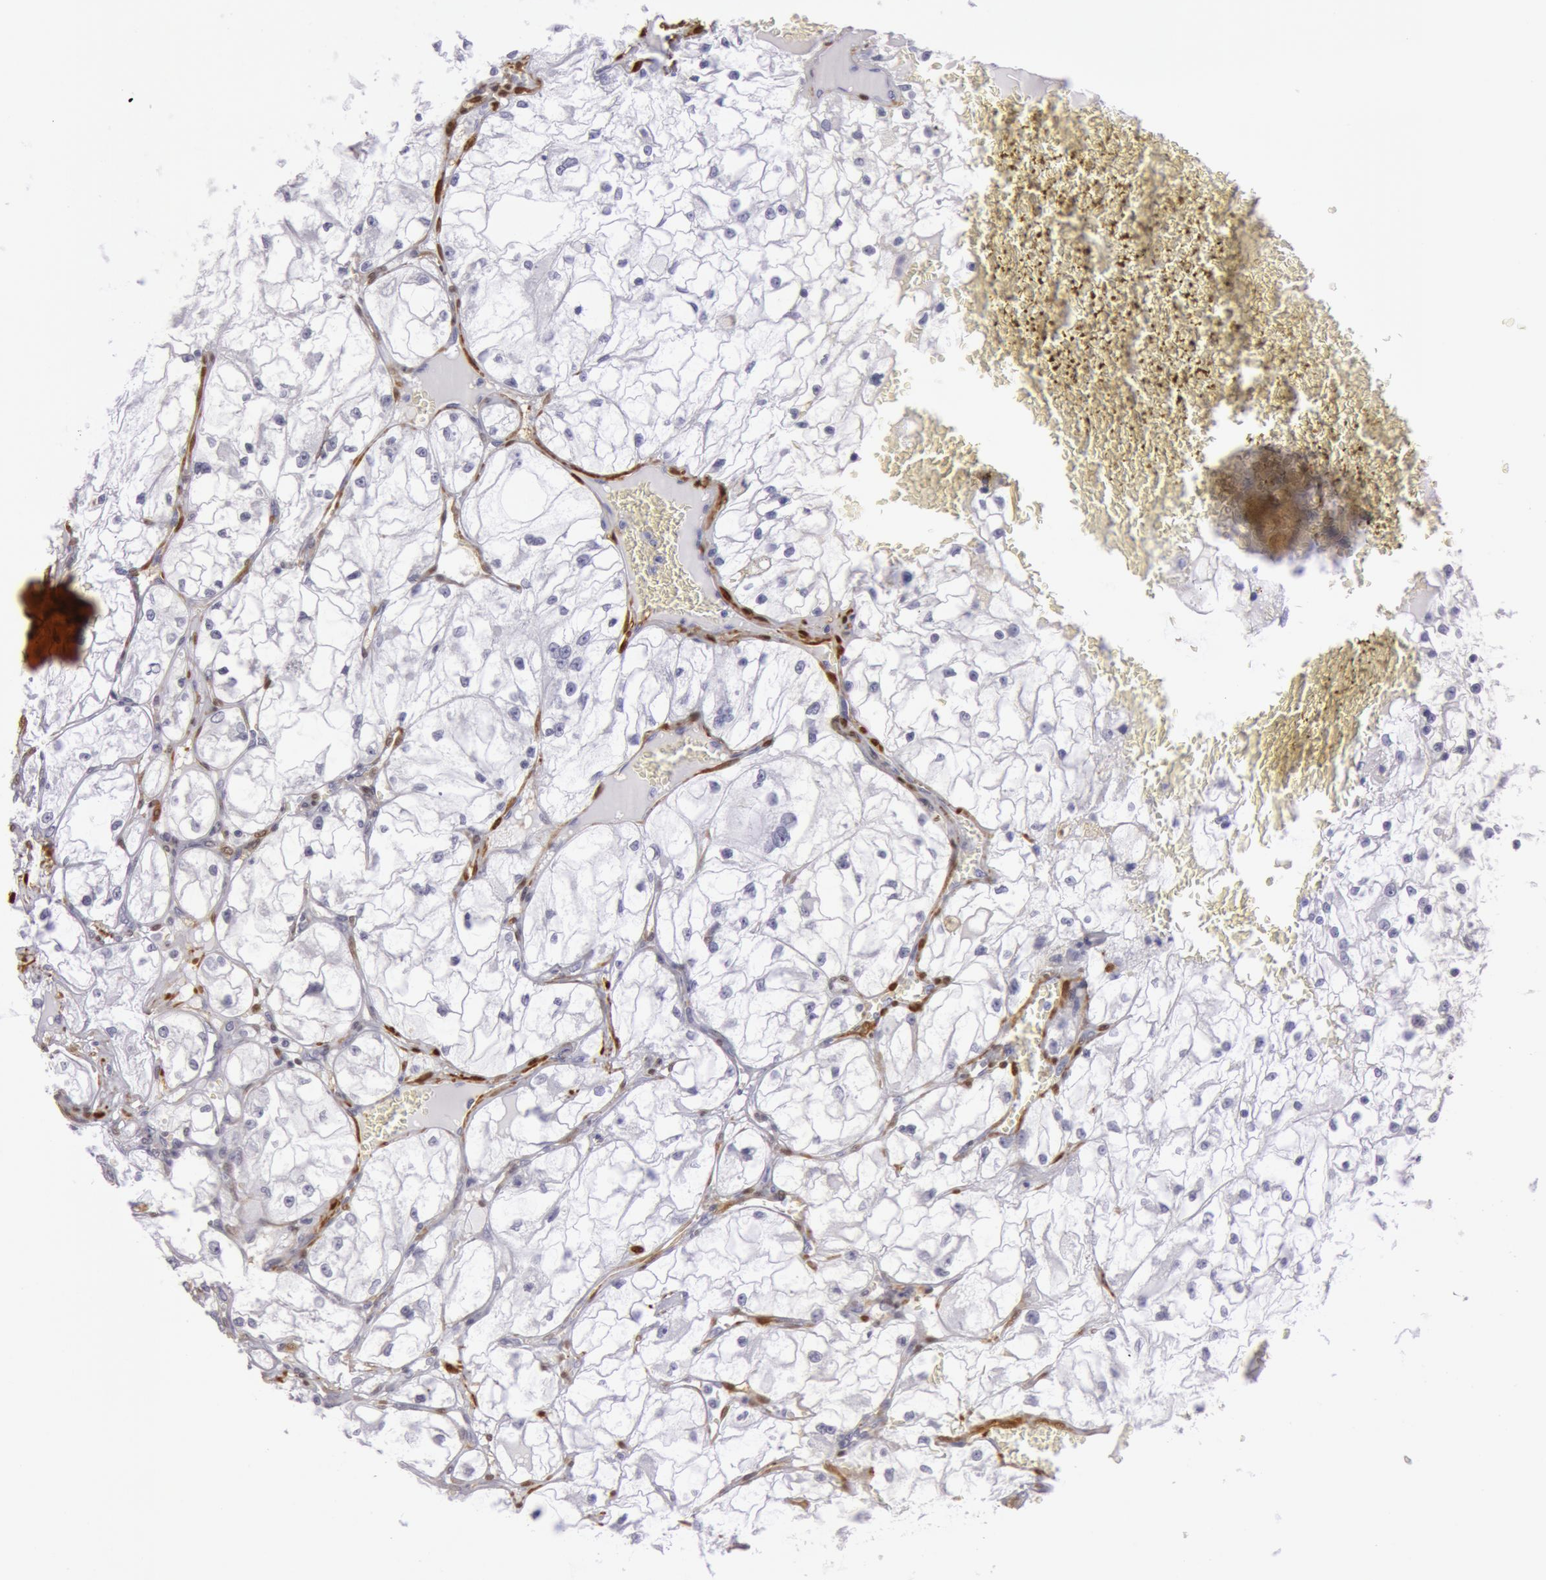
{"staining": {"intensity": "negative", "quantity": "none", "location": "none"}, "tissue": "renal cancer", "cell_type": "Tumor cells", "image_type": "cancer", "snomed": [{"axis": "morphology", "description": "Adenocarcinoma, NOS"}, {"axis": "topography", "description": "Kidney"}], "caption": "This is a image of IHC staining of adenocarcinoma (renal), which shows no expression in tumor cells. (DAB (3,3'-diaminobenzidine) immunohistochemistry visualized using brightfield microscopy, high magnification).", "gene": "TAGLN", "patient": {"sex": "male", "age": 61}}